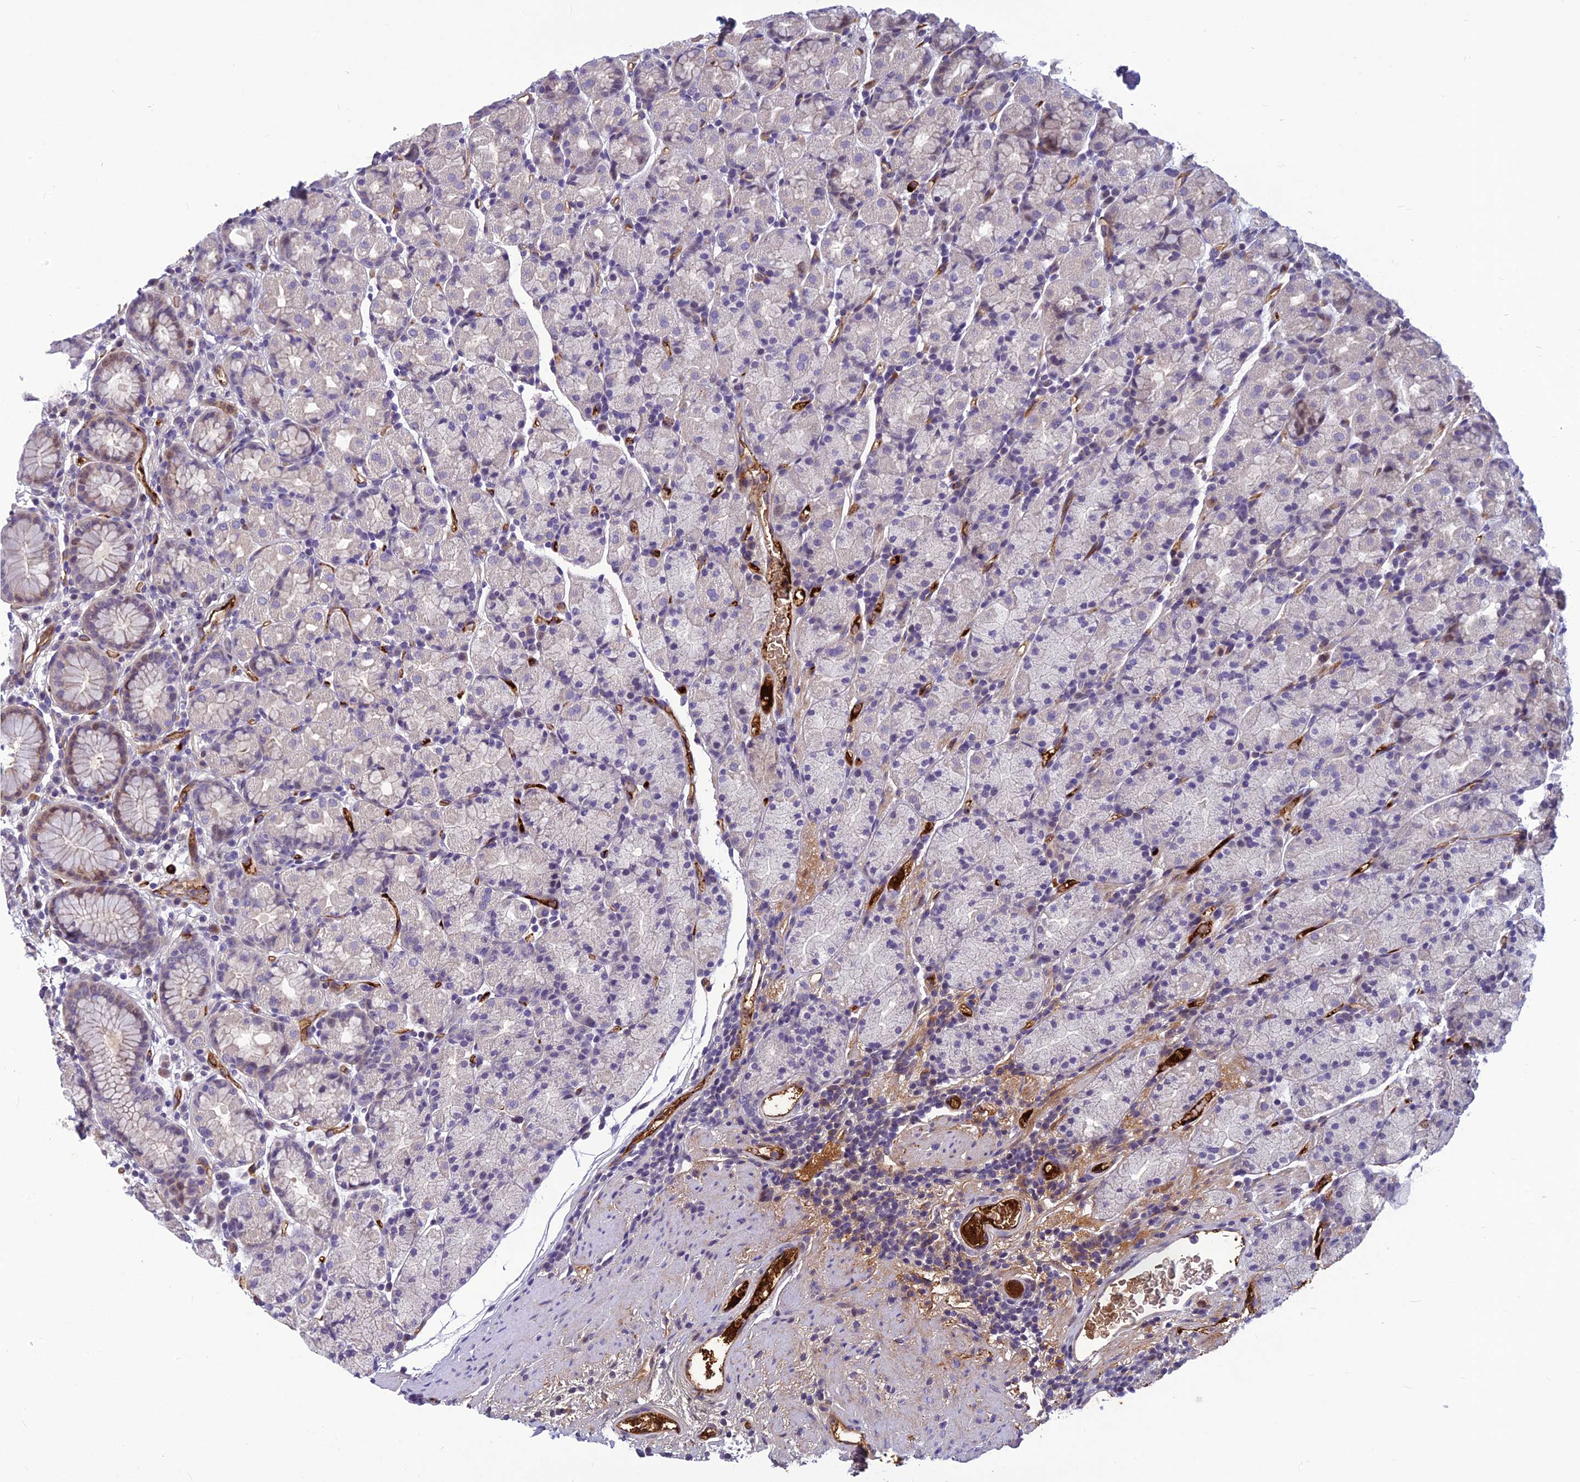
{"staining": {"intensity": "moderate", "quantity": "<25%", "location": "cytoplasmic/membranous,nuclear"}, "tissue": "stomach", "cell_type": "Glandular cells", "image_type": "normal", "snomed": [{"axis": "morphology", "description": "Normal tissue, NOS"}, {"axis": "topography", "description": "Stomach, upper"}, {"axis": "topography", "description": "Stomach, lower"}, {"axis": "topography", "description": "Small intestine"}], "caption": "Protein staining of normal stomach reveals moderate cytoplasmic/membranous,nuclear positivity in approximately <25% of glandular cells.", "gene": "CLEC11A", "patient": {"sex": "male", "age": 68}}